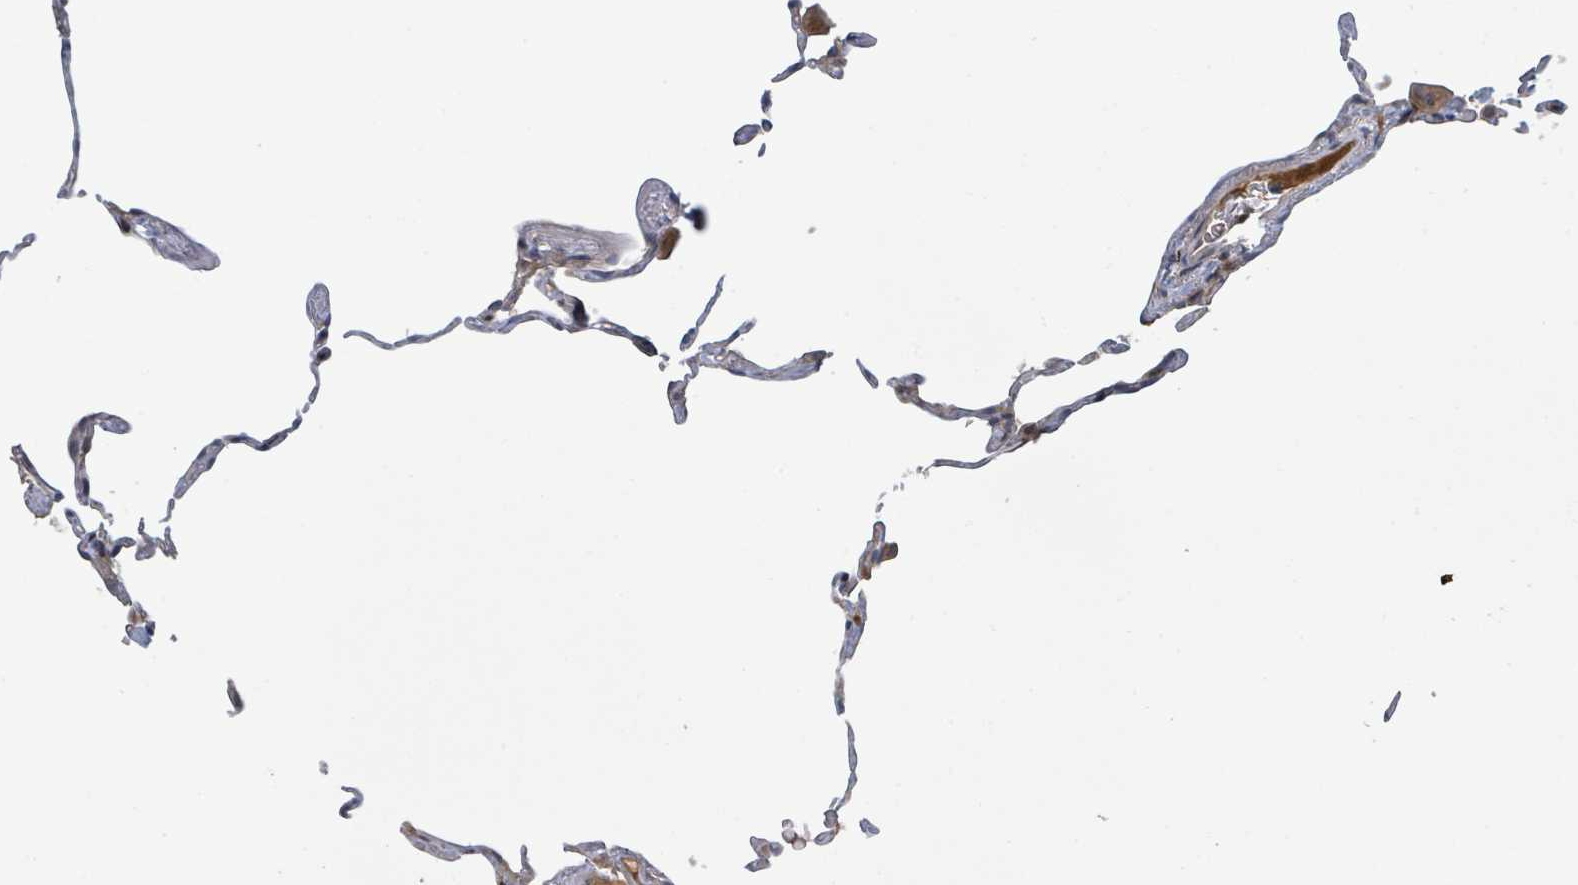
{"staining": {"intensity": "negative", "quantity": "none", "location": "none"}, "tissue": "lung", "cell_type": "Alveolar cells", "image_type": "normal", "snomed": [{"axis": "morphology", "description": "Normal tissue, NOS"}, {"axis": "topography", "description": "Lung"}], "caption": "High power microscopy micrograph of an immunohistochemistry histopathology image of normal lung, revealing no significant expression in alveolar cells.", "gene": "ITGA11", "patient": {"sex": "female", "age": 57}}